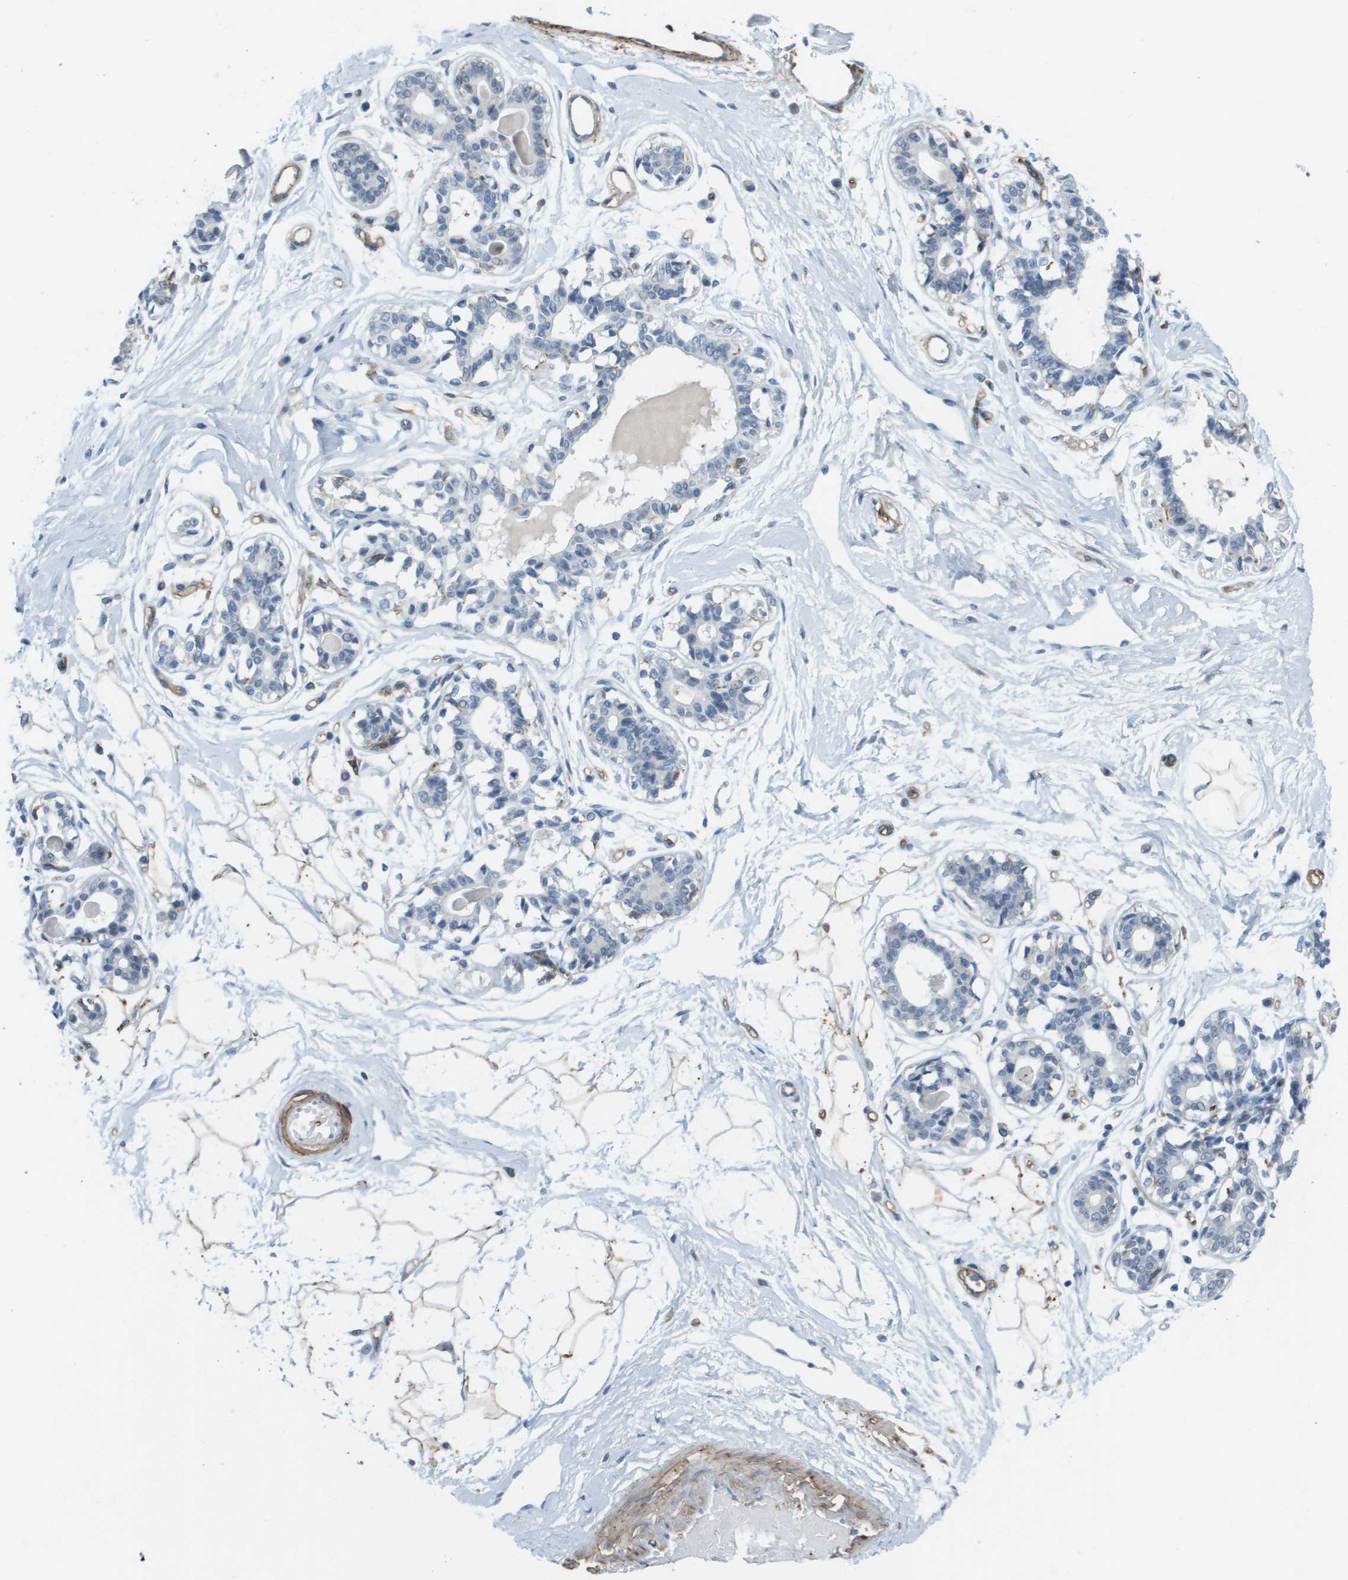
{"staining": {"intensity": "negative", "quantity": "none", "location": "none"}, "tissue": "breast", "cell_type": "Adipocytes", "image_type": "normal", "snomed": [{"axis": "morphology", "description": "Normal tissue, NOS"}, {"axis": "topography", "description": "Breast"}], "caption": "Adipocytes show no significant protein staining in benign breast. (DAB immunohistochemistry visualized using brightfield microscopy, high magnification).", "gene": "ZBTB43", "patient": {"sex": "female", "age": 45}}